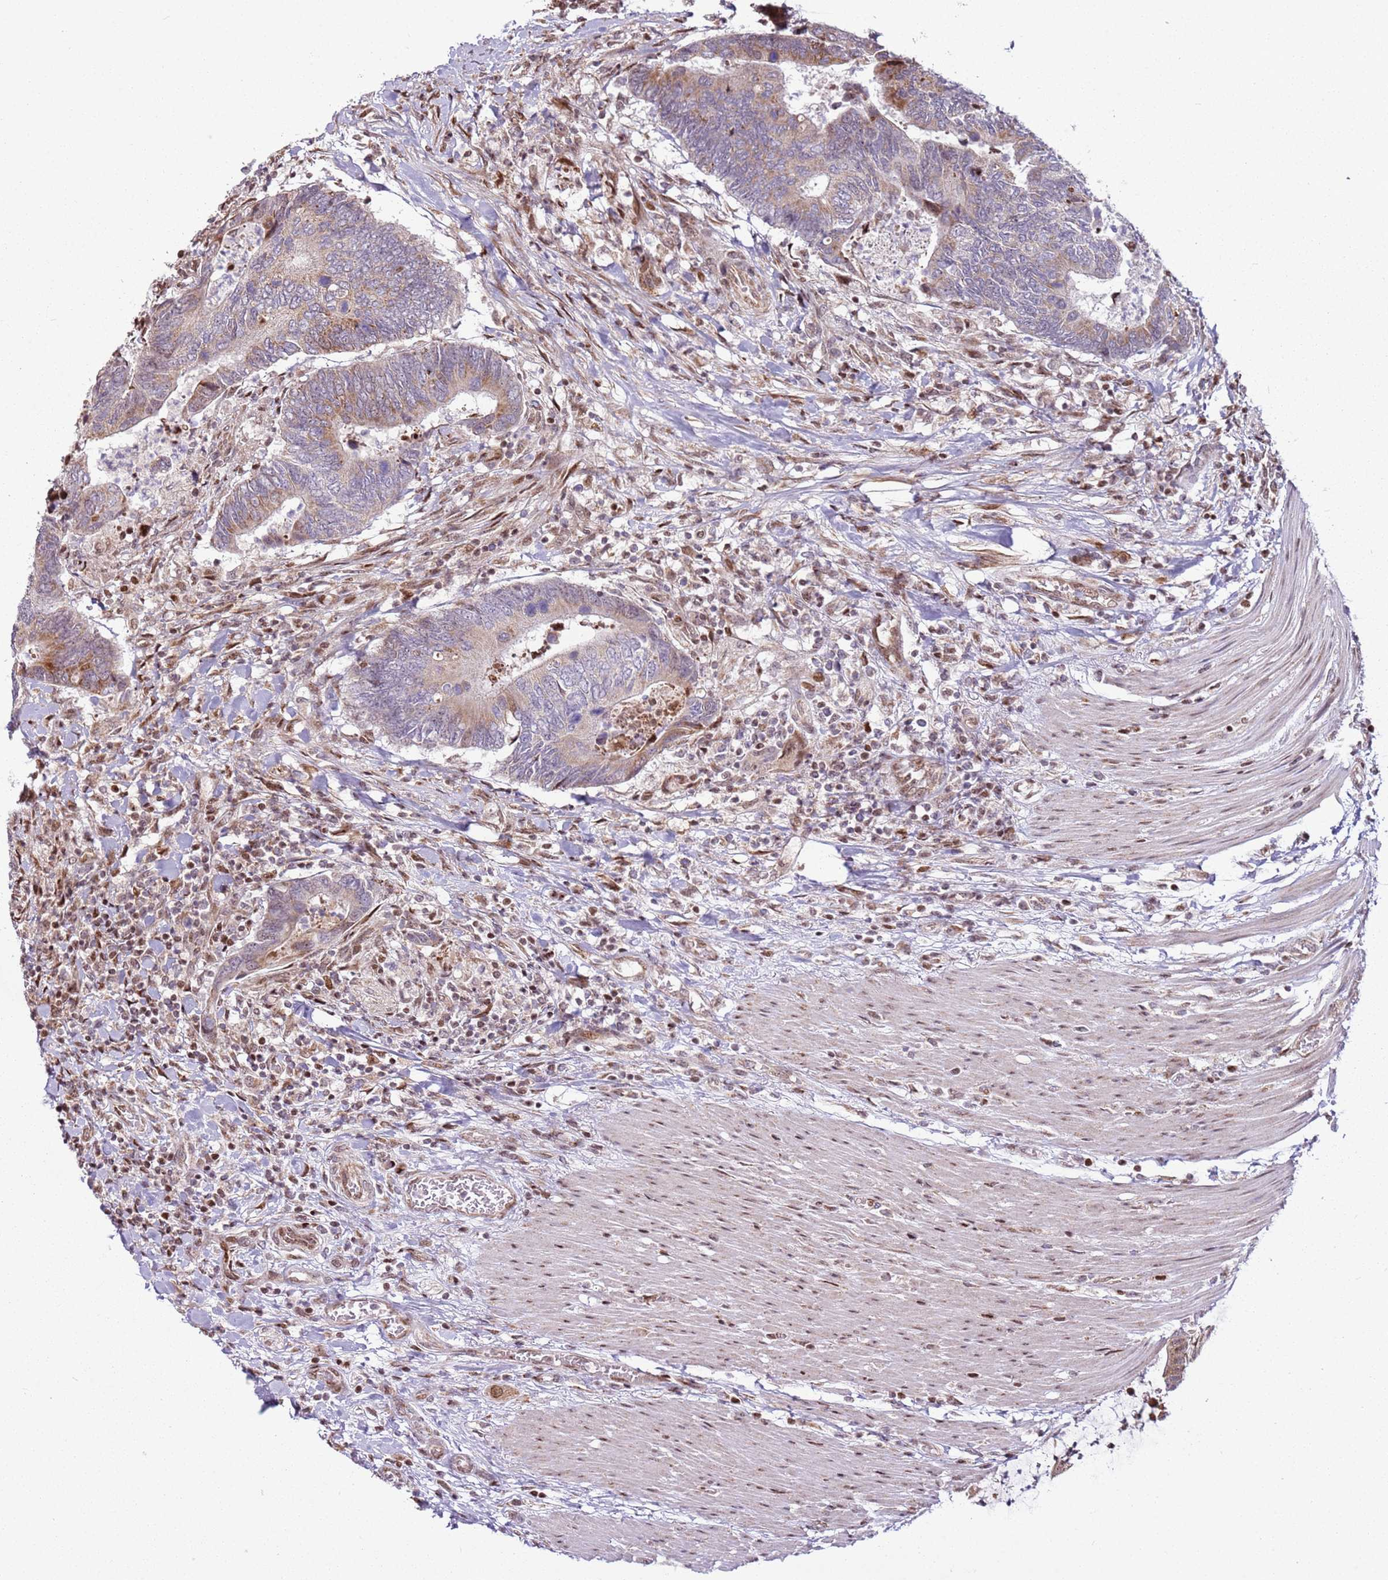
{"staining": {"intensity": "moderate", "quantity": "<25%", "location": "cytoplasmic/membranous"}, "tissue": "colorectal cancer", "cell_type": "Tumor cells", "image_type": "cancer", "snomed": [{"axis": "morphology", "description": "Adenocarcinoma, NOS"}, {"axis": "topography", "description": "Colon"}], "caption": "A brown stain shows moderate cytoplasmic/membranous staining of a protein in adenocarcinoma (colorectal) tumor cells. The staining is performed using DAB brown chromogen to label protein expression. The nuclei are counter-stained blue using hematoxylin.", "gene": "PCTP", "patient": {"sex": "male", "age": 87}}